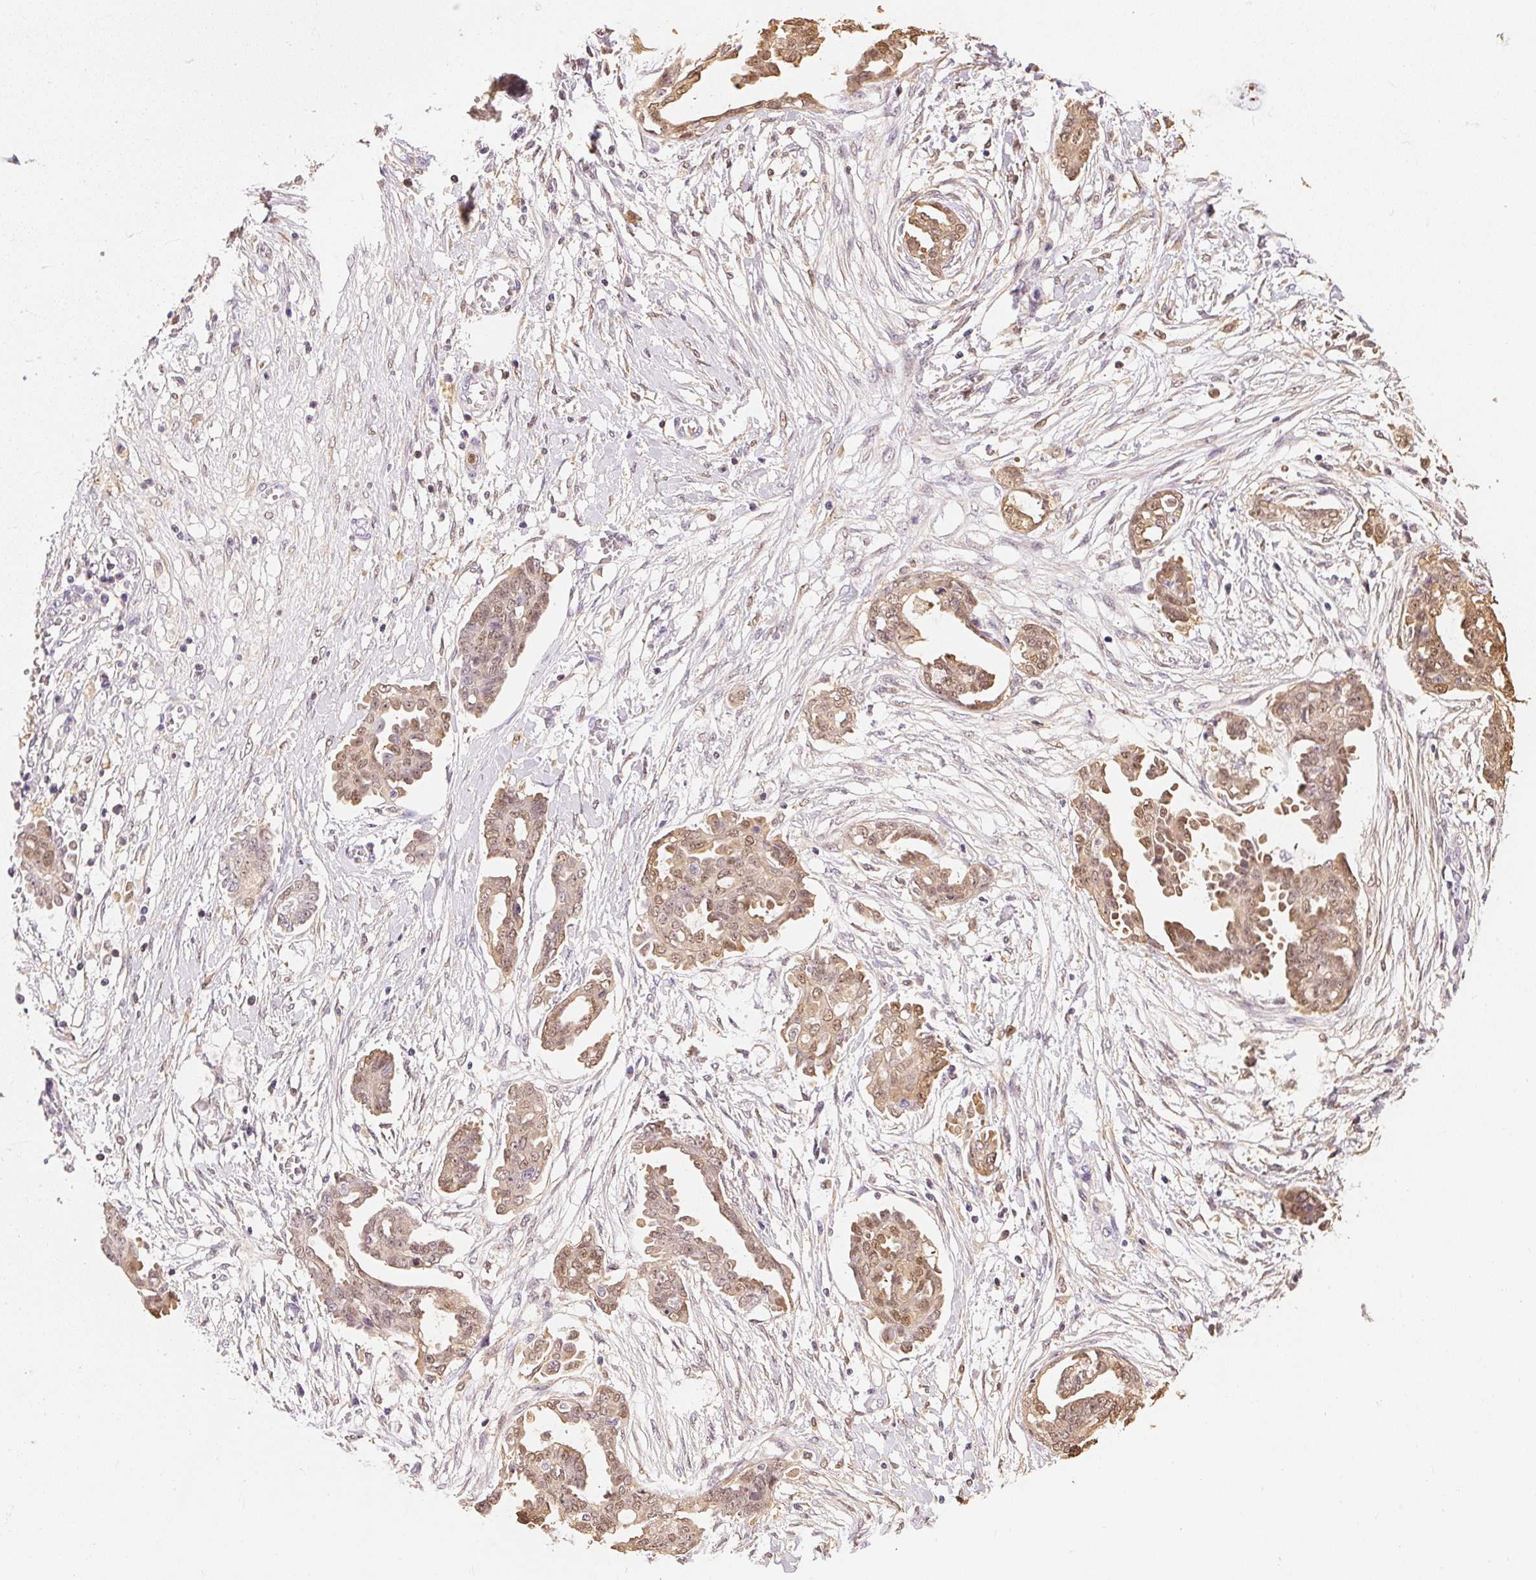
{"staining": {"intensity": "weak", "quantity": ">75%", "location": "cytoplasmic/membranous,nuclear"}, "tissue": "ovarian cancer", "cell_type": "Tumor cells", "image_type": "cancer", "snomed": [{"axis": "morphology", "description": "Cystadenocarcinoma, serous, NOS"}, {"axis": "topography", "description": "Ovary"}], "caption": "Tumor cells show low levels of weak cytoplasmic/membranous and nuclear expression in approximately >75% of cells in human serous cystadenocarcinoma (ovarian).", "gene": "S100A3", "patient": {"sex": "female", "age": 71}}